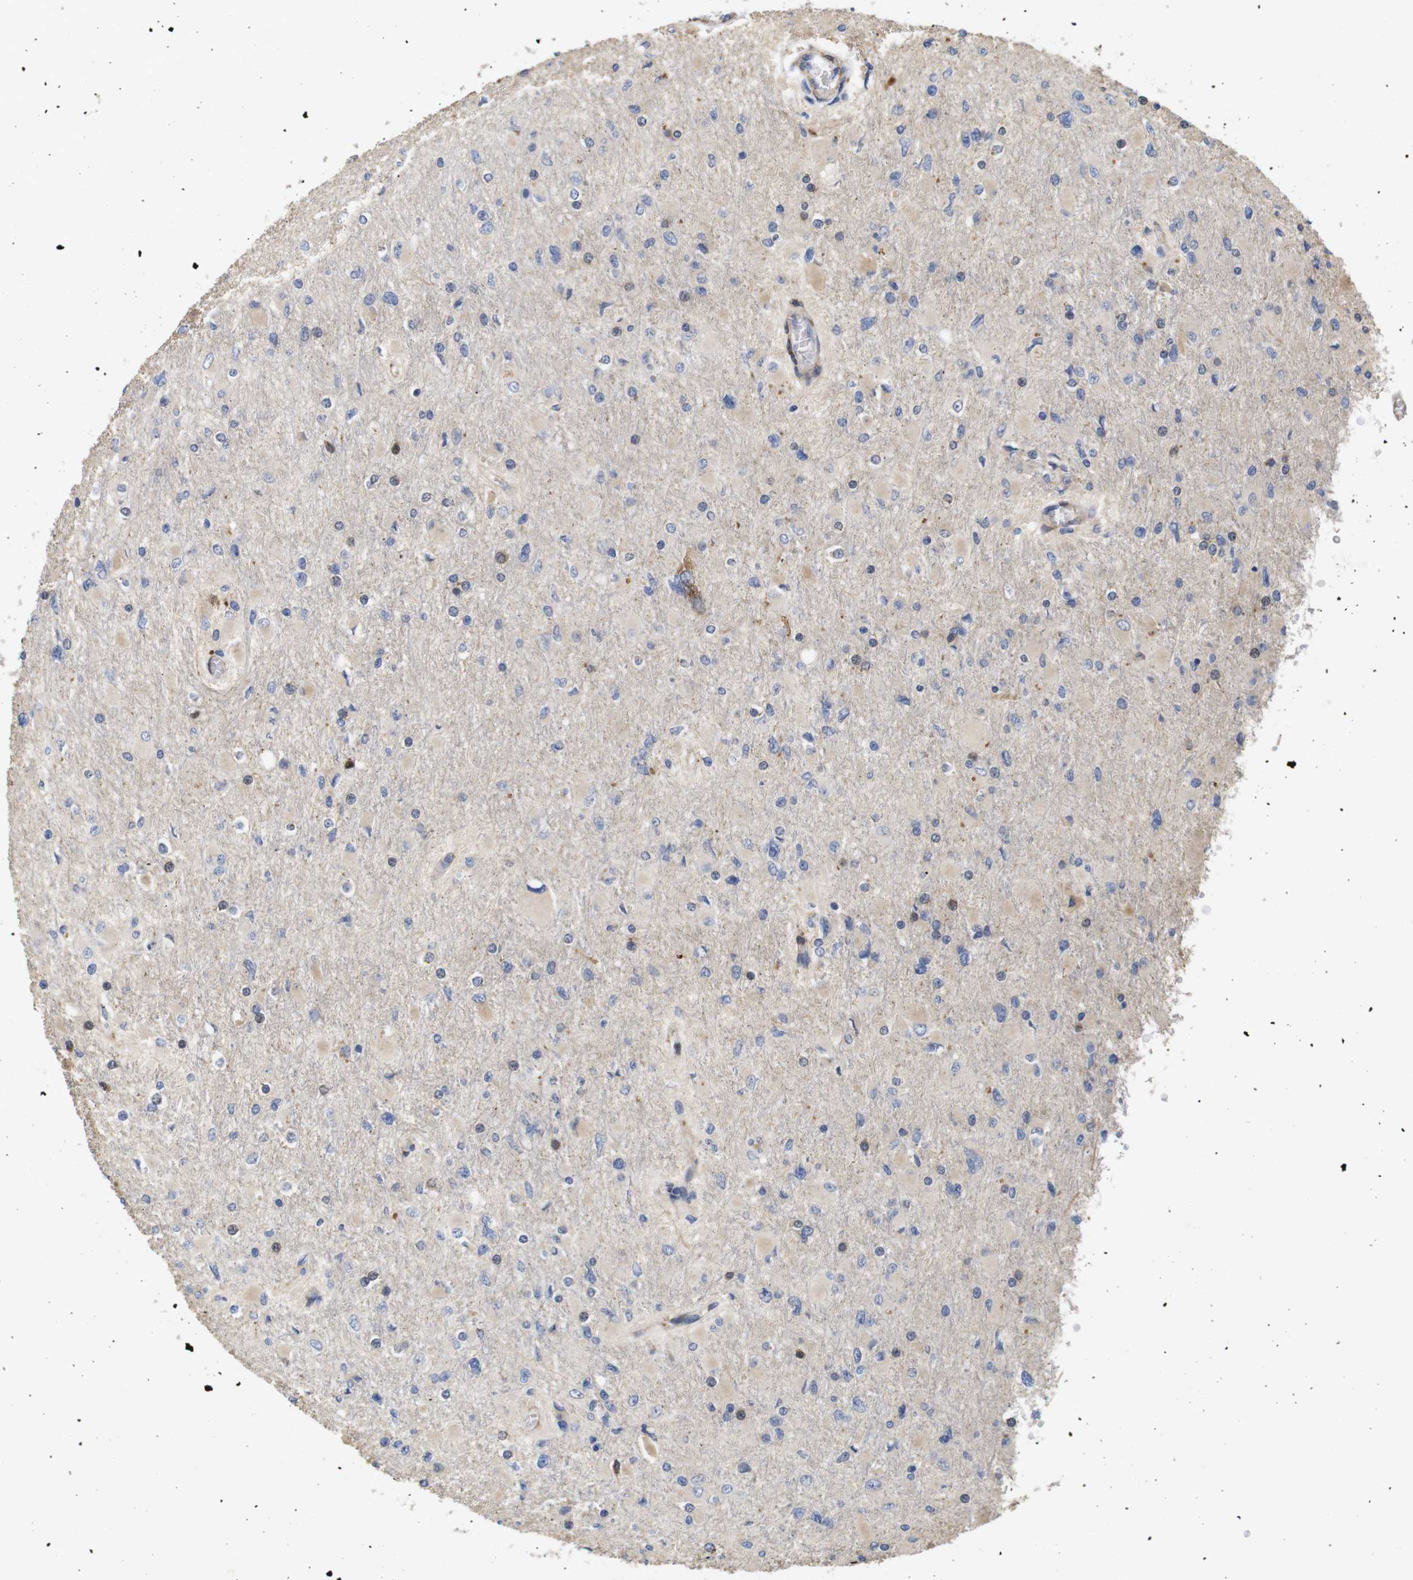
{"staining": {"intensity": "negative", "quantity": "none", "location": "none"}, "tissue": "glioma", "cell_type": "Tumor cells", "image_type": "cancer", "snomed": [{"axis": "morphology", "description": "Glioma, malignant, High grade"}, {"axis": "topography", "description": "Cerebral cortex"}], "caption": "This is an immunohistochemistry (IHC) photomicrograph of human malignant high-grade glioma. There is no positivity in tumor cells.", "gene": "SPRY3", "patient": {"sex": "female", "age": 36}}